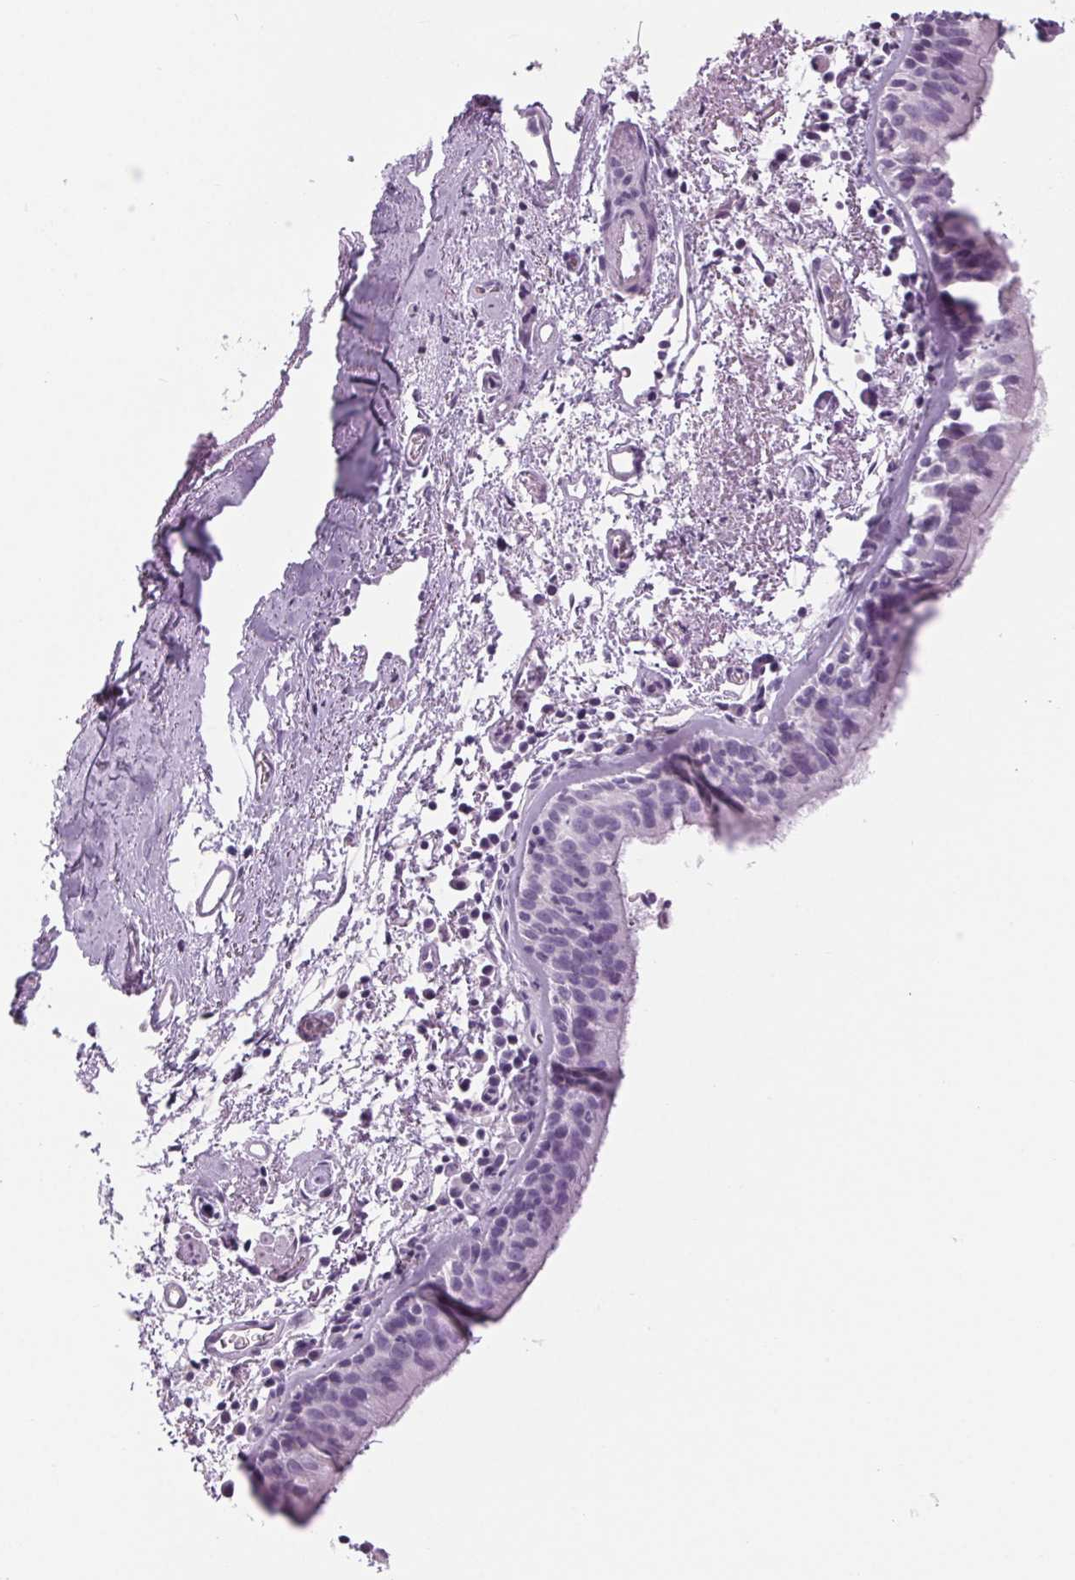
{"staining": {"intensity": "negative", "quantity": "none", "location": "none"}, "tissue": "bronchus", "cell_type": "Respiratory epithelial cells", "image_type": "normal", "snomed": [{"axis": "morphology", "description": "Normal tissue, NOS"}, {"axis": "morphology", "description": "Adenocarcinoma, NOS"}, {"axis": "topography", "description": "Bronchus"}], "caption": "Micrograph shows no protein staining in respiratory epithelial cells of unremarkable bronchus.", "gene": "LRP2", "patient": {"sex": "male", "age": 68}}